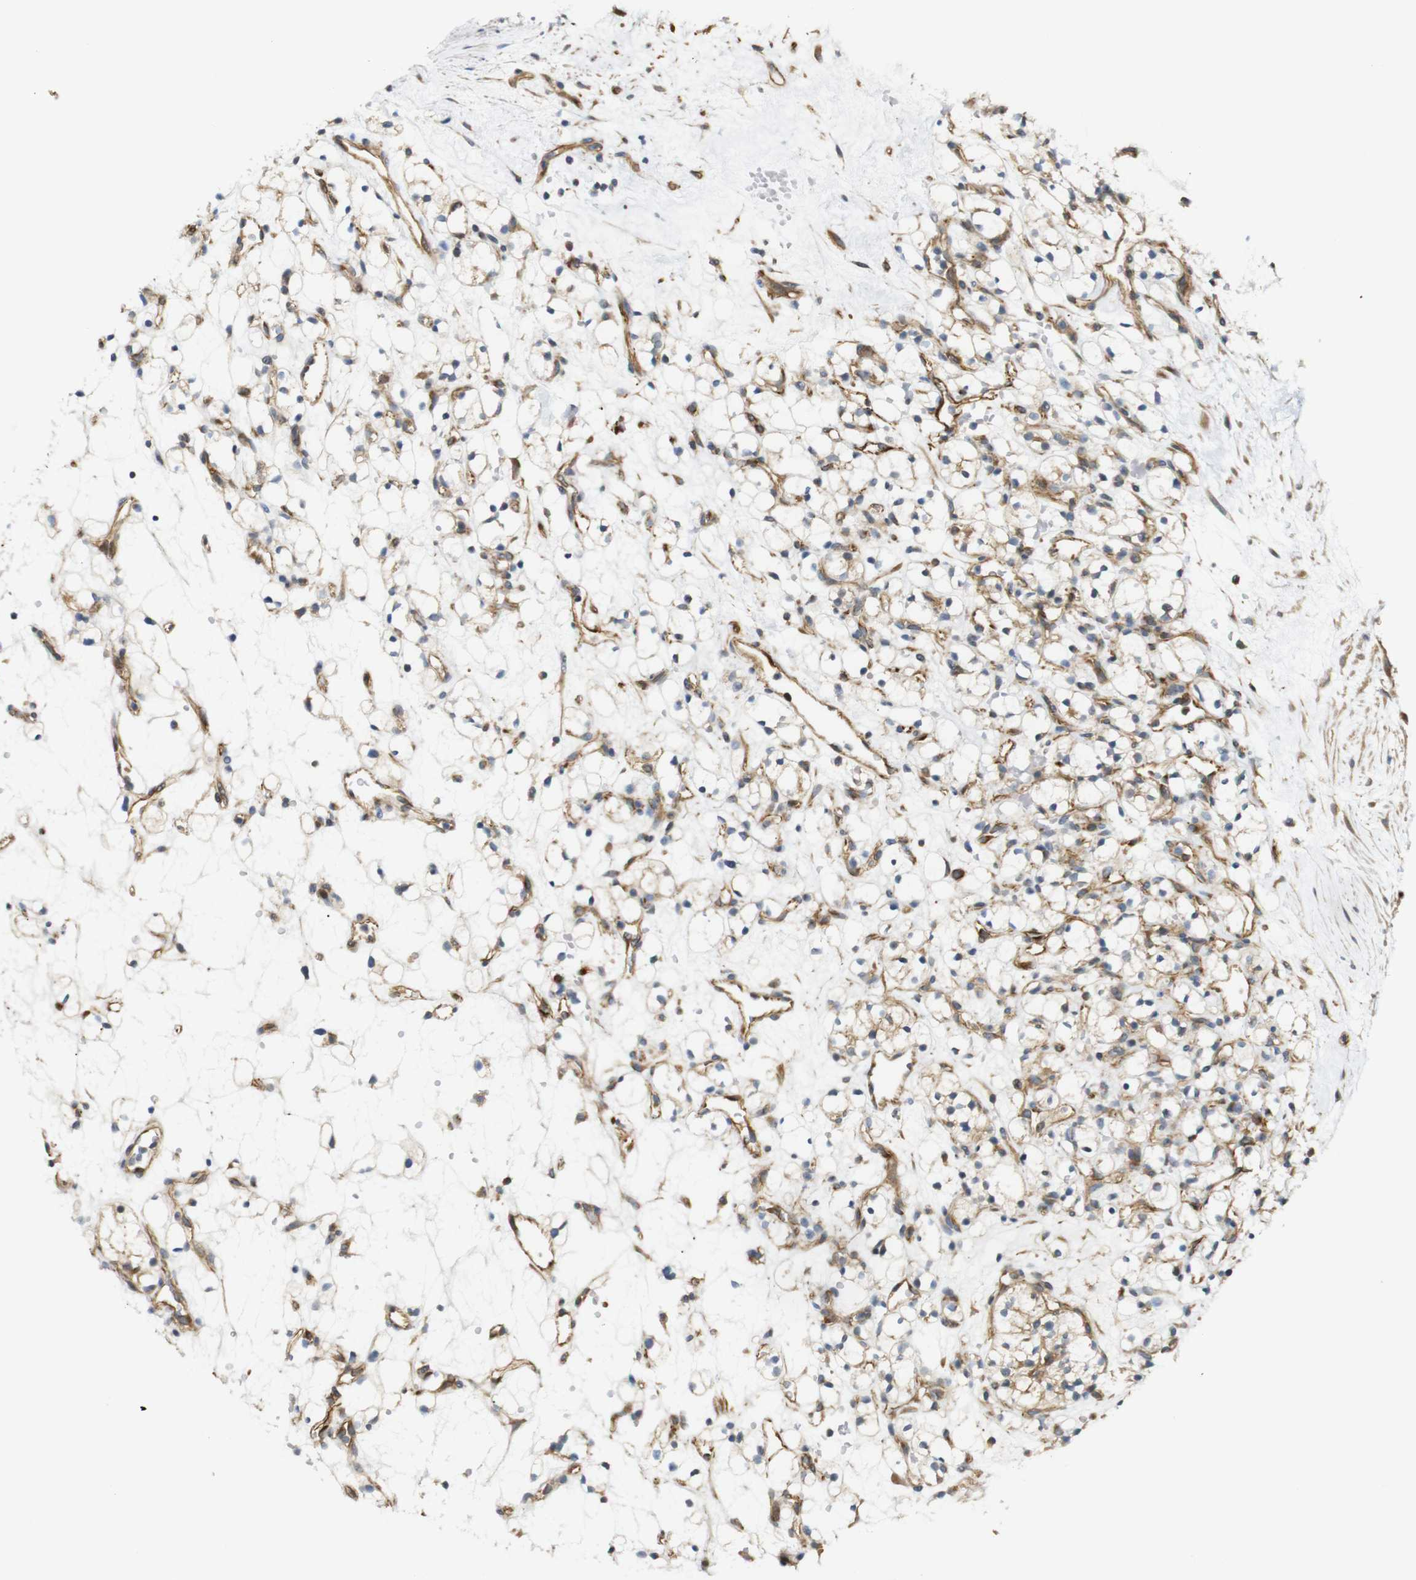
{"staining": {"intensity": "negative", "quantity": "none", "location": "none"}, "tissue": "renal cancer", "cell_type": "Tumor cells", "image_type": "cancer", "snomed": [{"axis": "morphology", "description": "Adenocarcinoma, NOS"}, {"axis": "topography", "description": "Kidney"}], "caption": "DAB immunohistochemical staining of renal cancer shows no significant positivity in tumor cells. Brightfield microscopy of immunohistochemistry (IHC) stained with DAB (3,3'-diaminobenzidine) (brown) and hematoxylin (blue), captured at high magnification.", "gene": "RPTOR", "patient": {"sex": "female", "age": 60}}